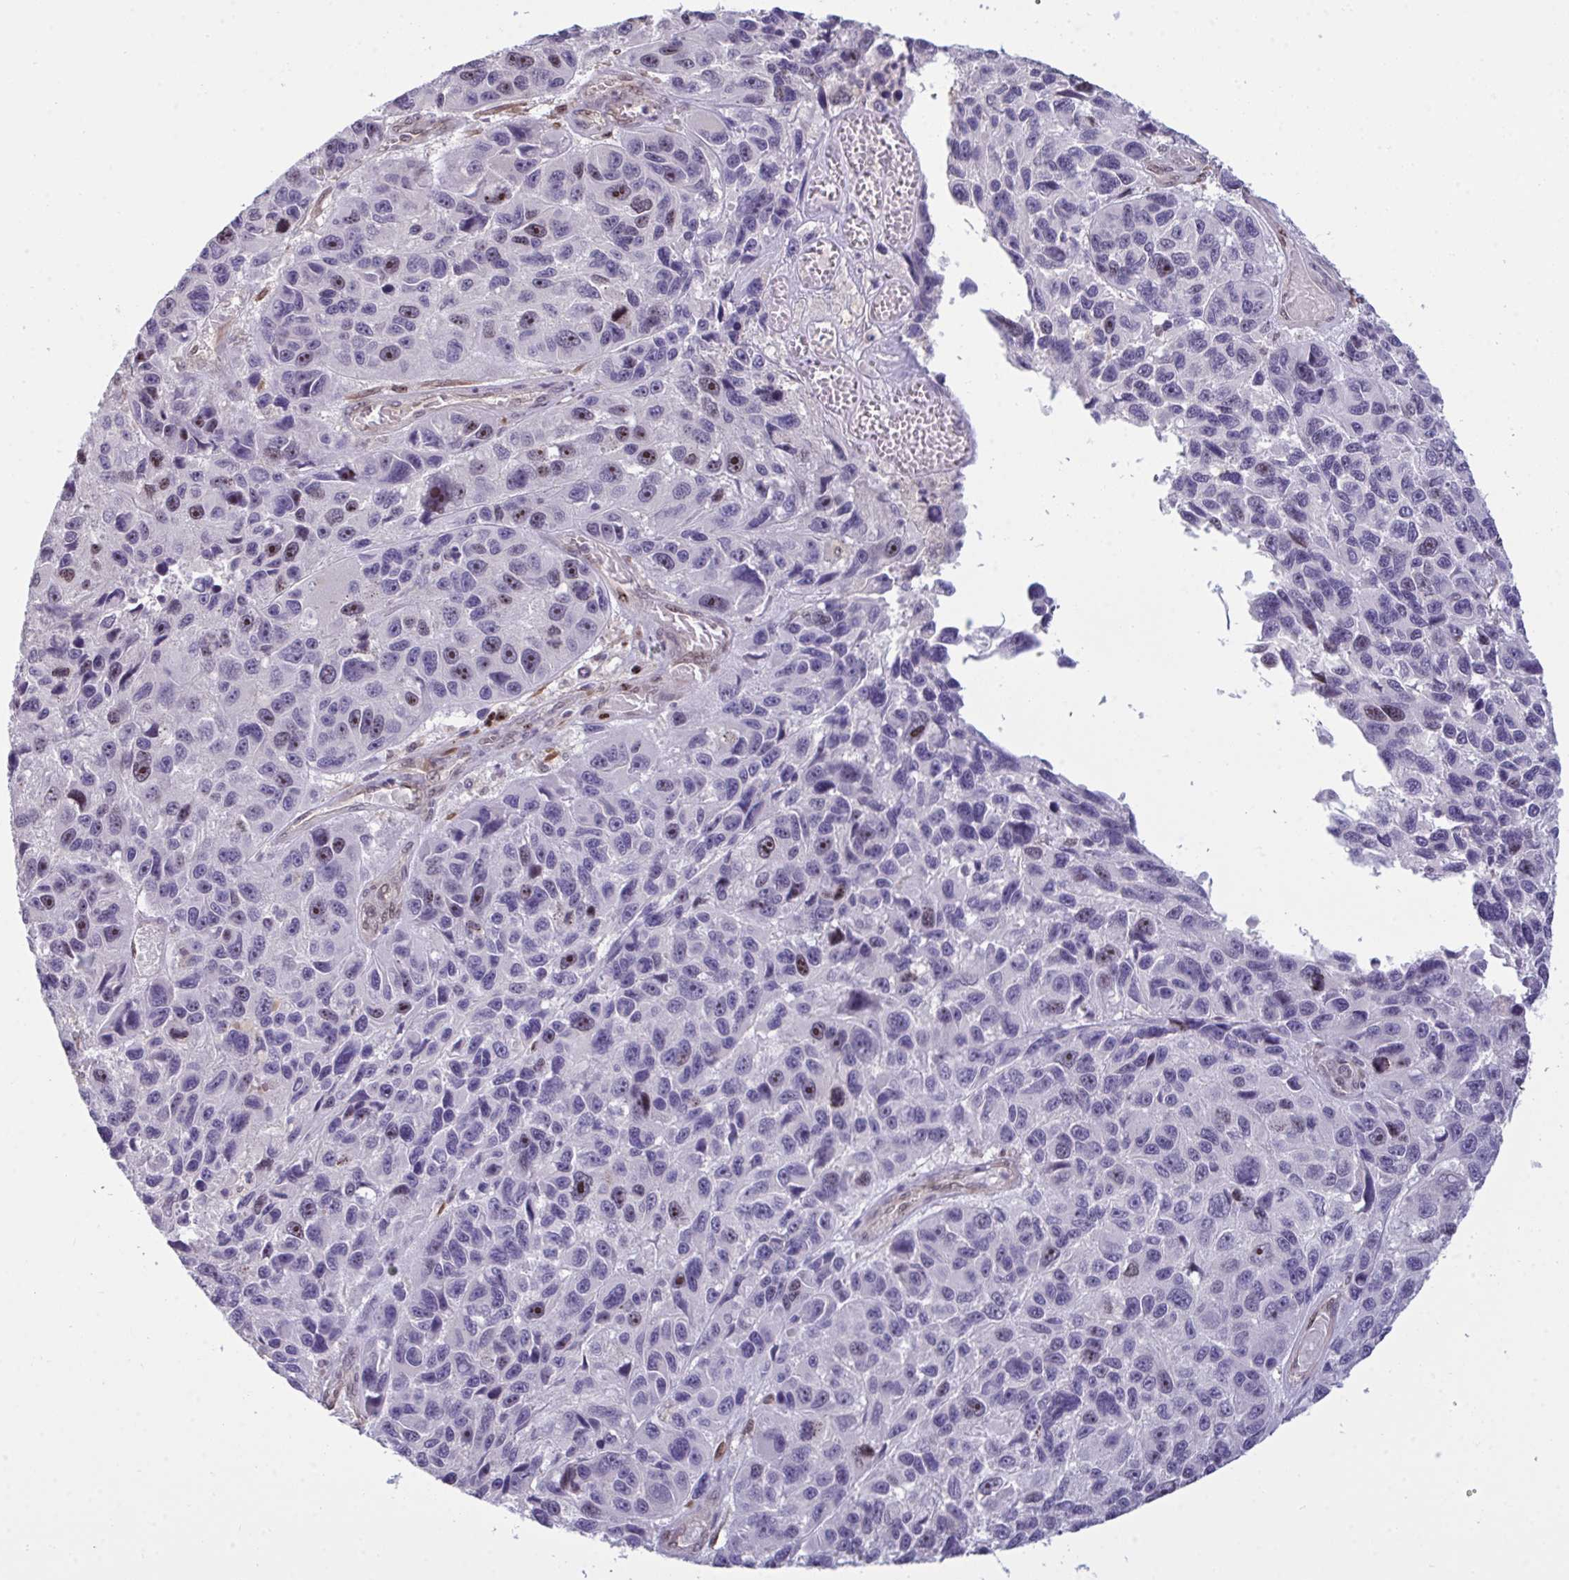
{"staining": {"intensity": "moderate", "quantity": "<25%", "location": "nuclear"}, "tissue": "melanoma", "cell_type": "Tumor cells", "image_type": "cancer", "snomed": [{"axis": "morphology", "description": "Malignant melanoma, NOS"}, {"axis": "topography", "description": "Skin"}], "caption": "DAB (3,3'-diaminobenzidine) immunohistochemical staining of human malignant melanoma reveals moderate nuclear protein staining in approximately <25% of tumor cells.", "gene": "SETD7", "patient": {"sex": "male", "age": 53}}